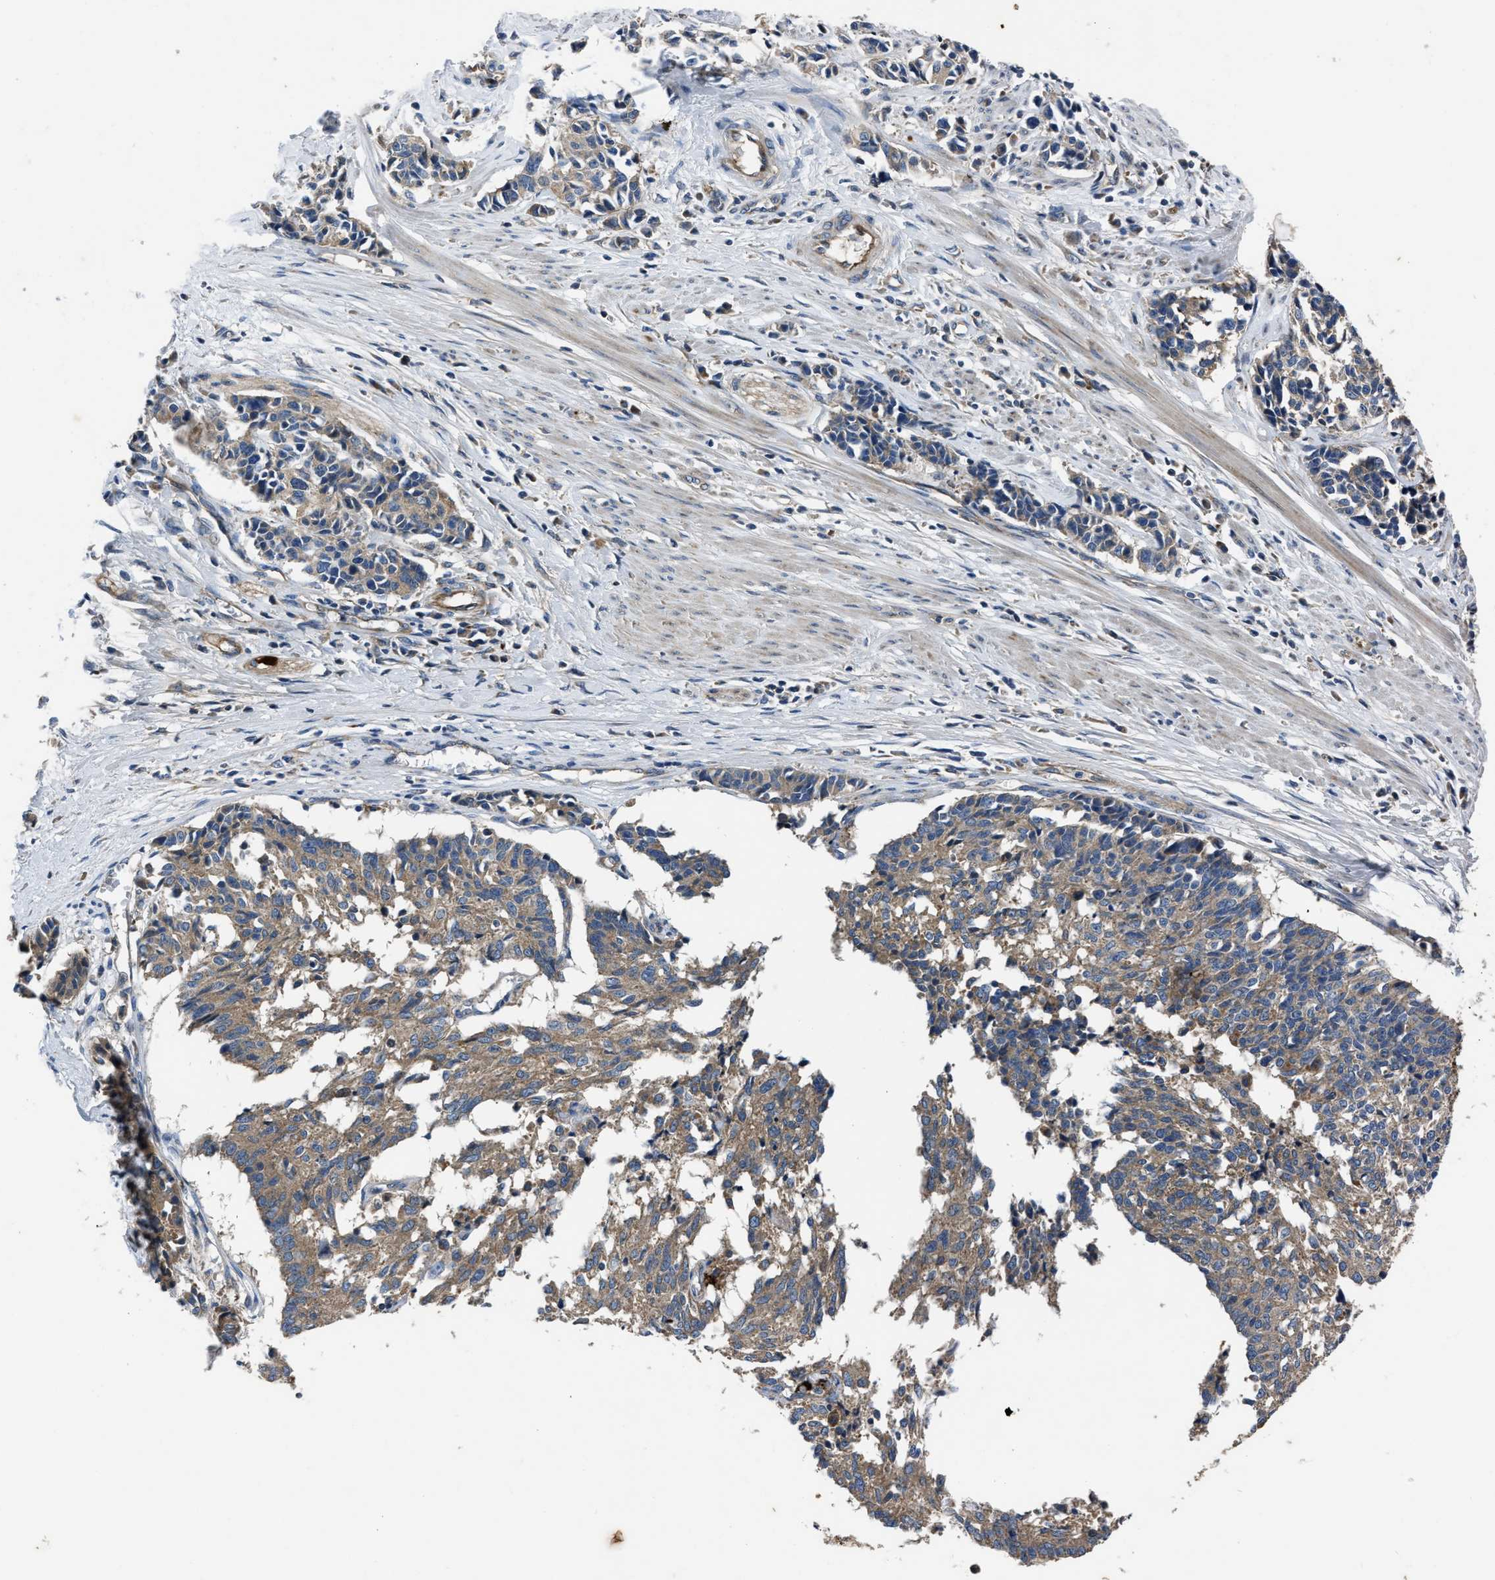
{"staining": {"intensity": "weak", "quantity": ">75%", "location": "cytoplasmic/membranous"}, "tissue": "cervical cancer", "cell_type": "Tumor cells", "image_type": "cancer", "snomed": [{"axis": "morphology", "description": "Squamous cell carcinoma, NOS"}, {"axis": "topography", "description": "Cervix"}], "caption": "This photomicrograph reveals cervical cancer stained with immunohistochemistry to label a protein in brown. The cytoplasmic/membranous of tumor cells show weak positivity for the protein. Nuclei are counter-stained blue.", "gene": "ERC1", "patient": {"sex": "female", "age": 35}}